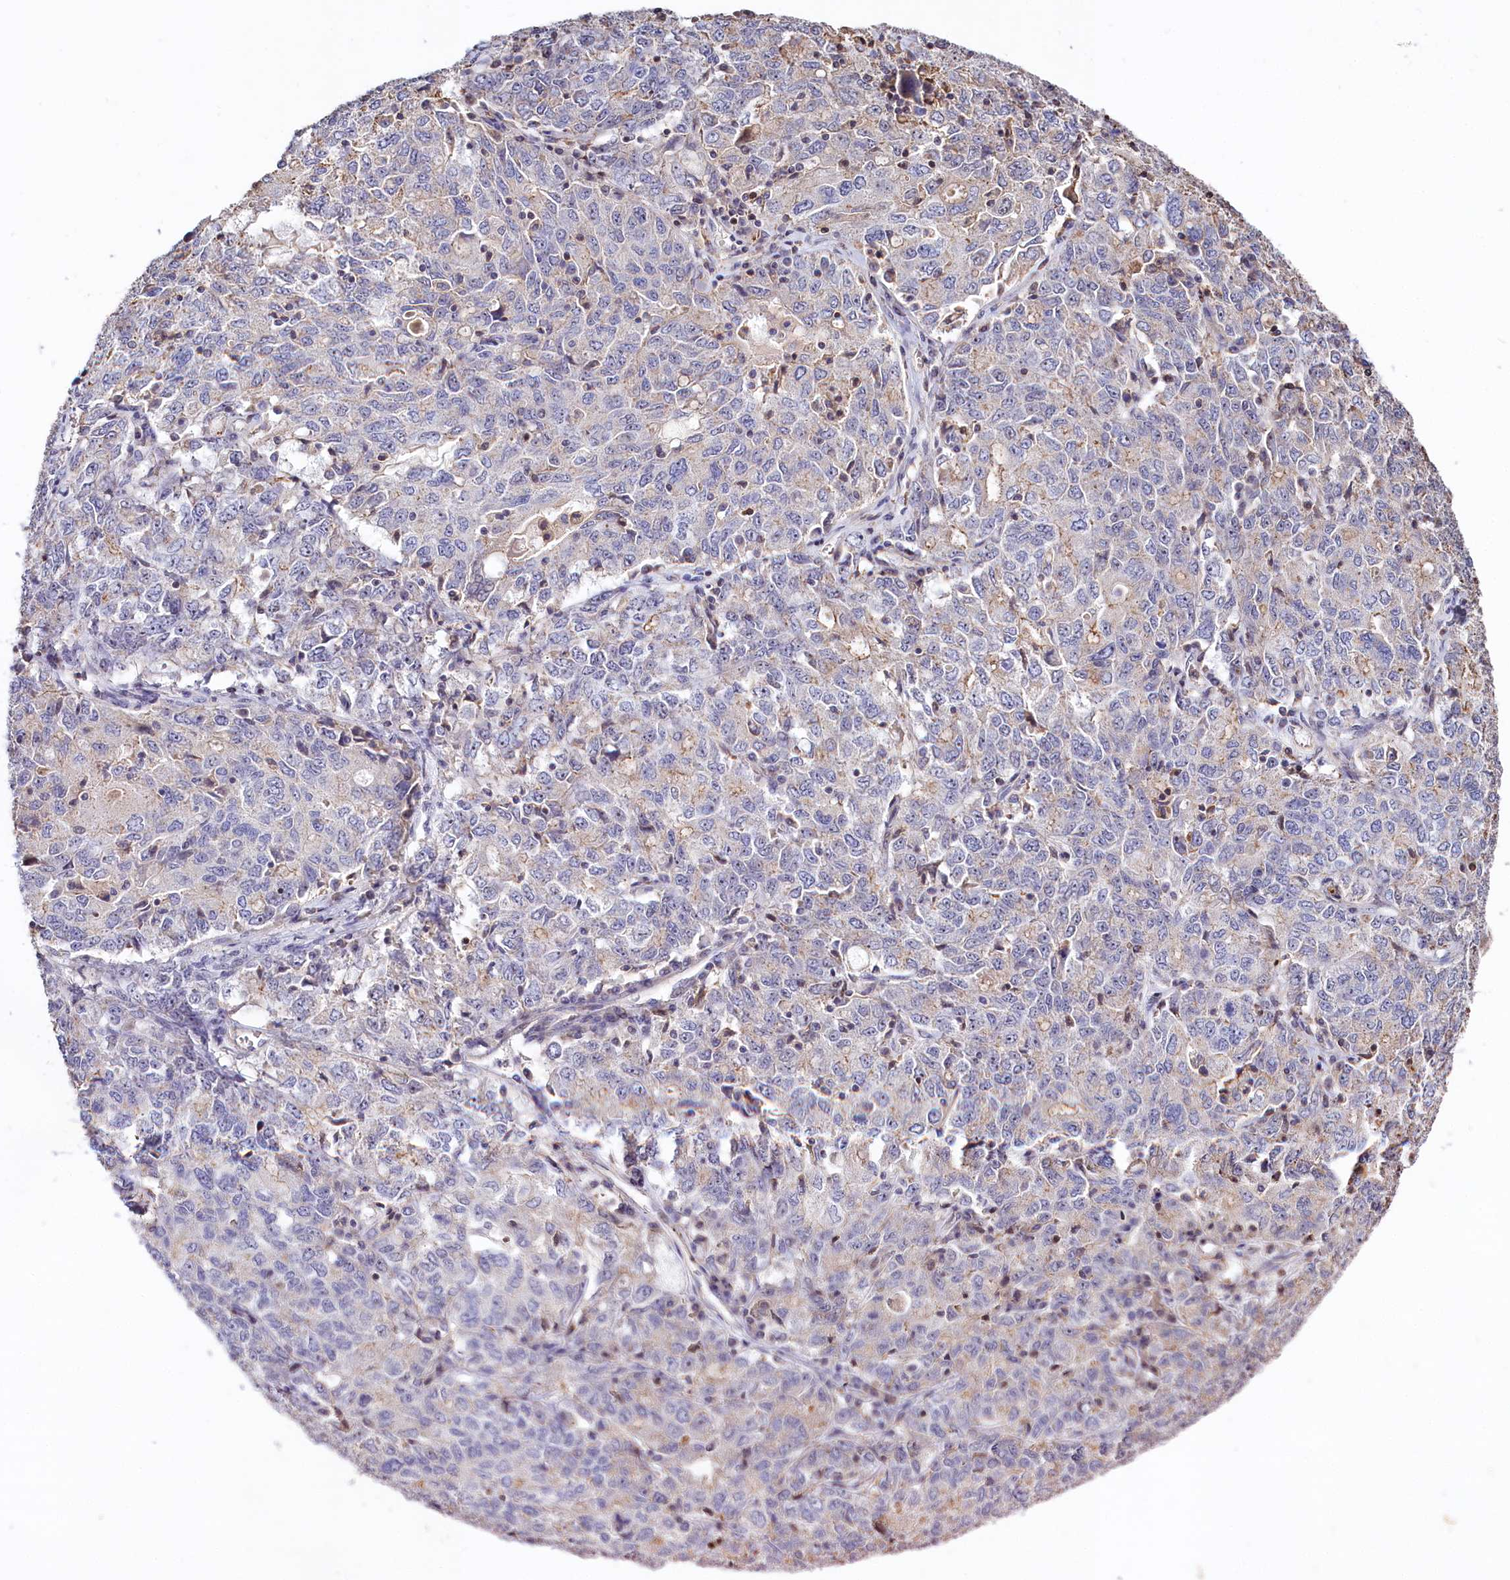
{"staining": {"intensity": "weak", "quantity": "<25%", "location": "cytoplasmic/membranous"}, "tissue": "ovarian cancer", "cell_type": "Tumor cells", "image_type": "cancer", "snomed": [{"axis": "morphology", "description": "Carcinoma, endometroid"}, {"axis": "topography", "description": "Ovary"}], "caption": "High magnification brightfield microscopy of ovarian cancer stained with DAB (3,3'-diaminobenzidine) (brown) and counterstained with hematoxylin (blue): tumor cells show no significant positivity.", "gene": "RPUSD3", "patient": {"sex": "female", "age": 62}}